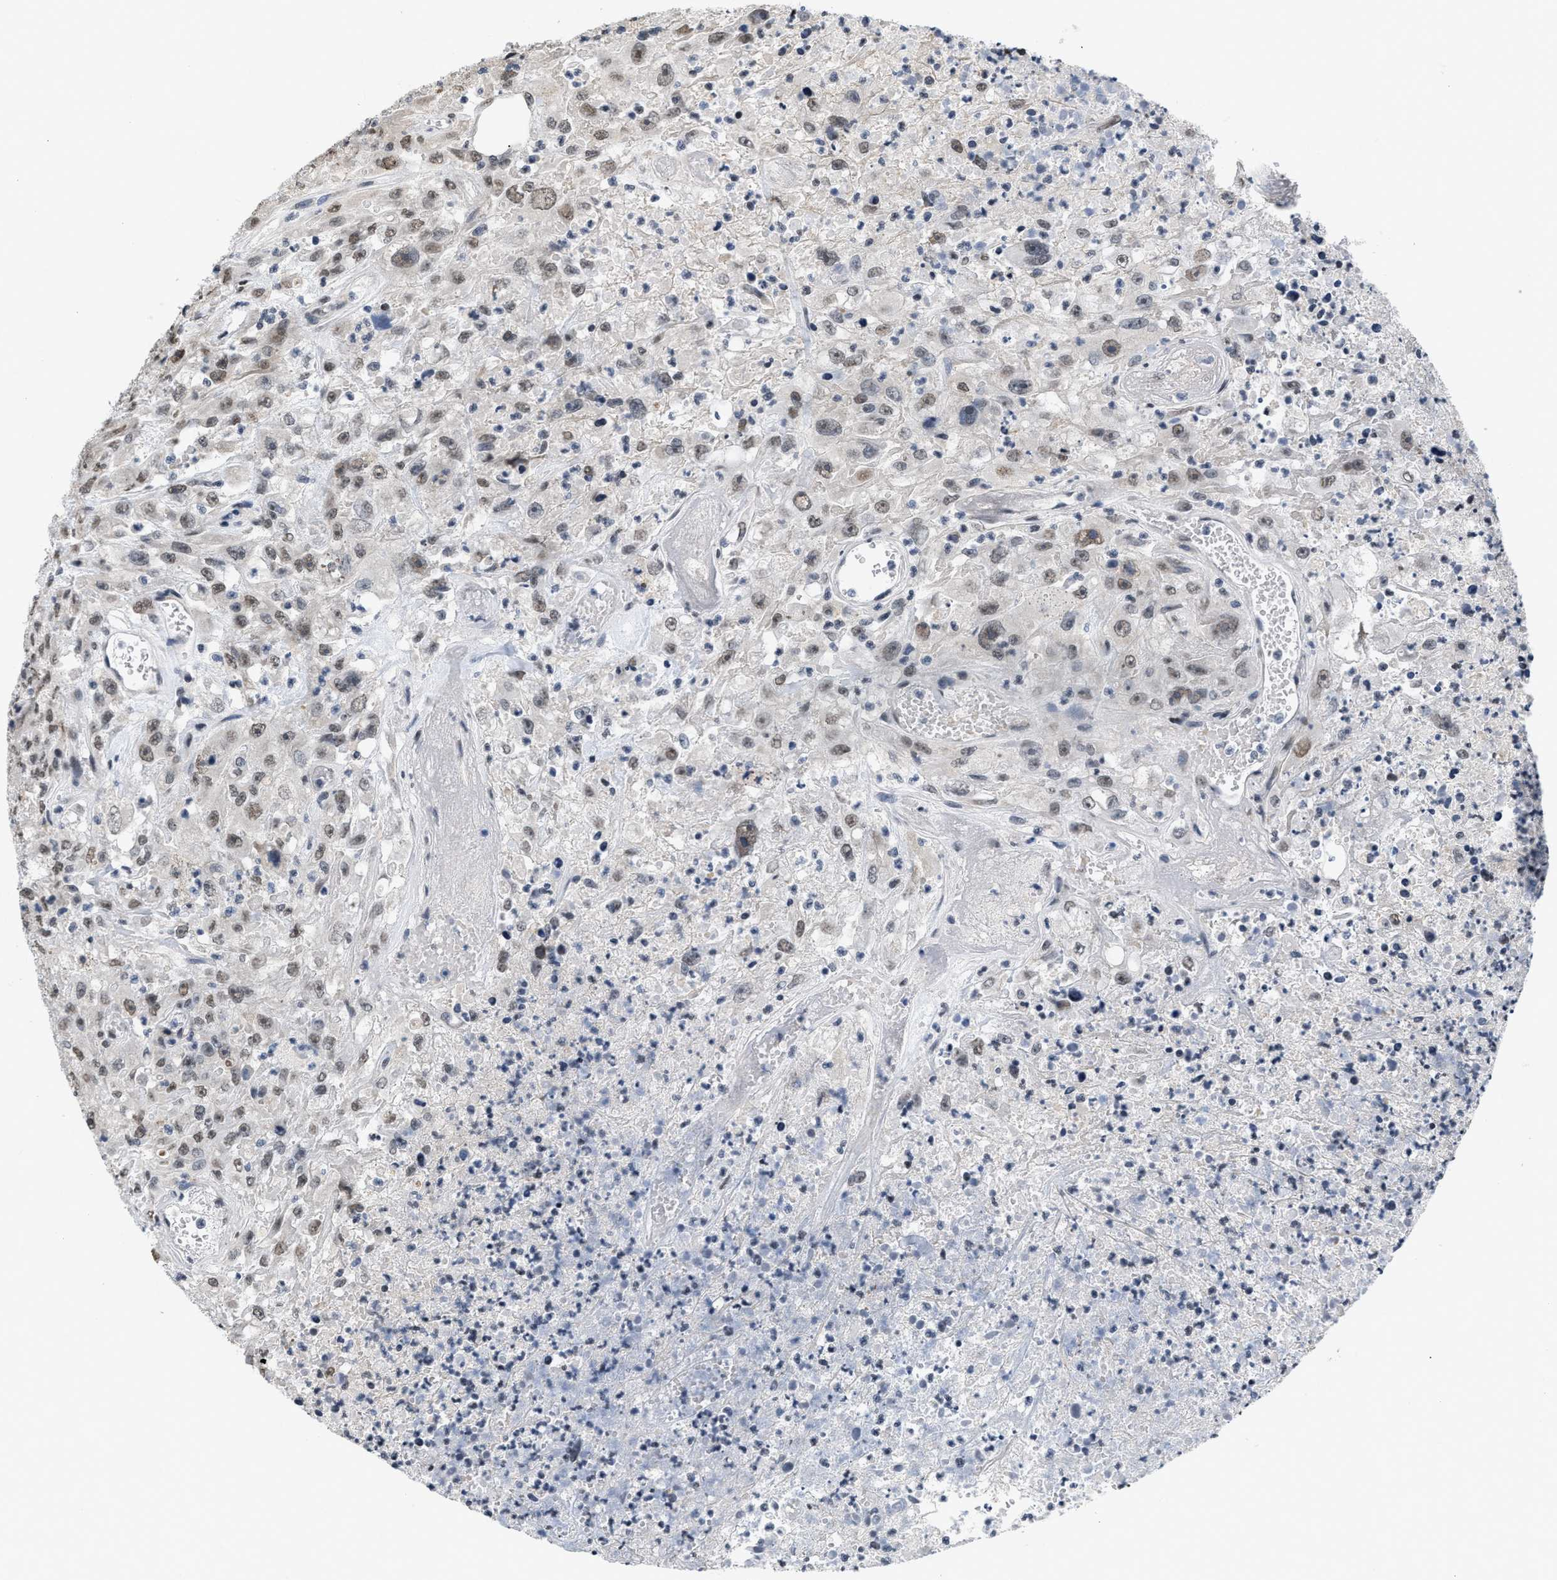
{"staining": {"intensity": "weak", "quantity": ">75%", "location": "nuclear"}, "tissue": "urothelial cancer", "cell_type": "Tumor cells", "image_type": "cancer", "snomed": [{"axis": "morphology", "description": "Urothelial carcinoma, High grade"}, {"axis": "topography", "description": "Urinary bladder"}], "caption": "Brown immunohistochemical staining in urothelial carcinoma (high-grade) reveals weak nuclear expression in approximately >75% of tumor cells. (Stains: DAB (3,3'-diaminobenzidine) in brown, nuclei in blue, Microscopy: brightfield microscopy at high magnification).", "gene": "RAF1", "patient": {"sex": "male", "age": 46}}